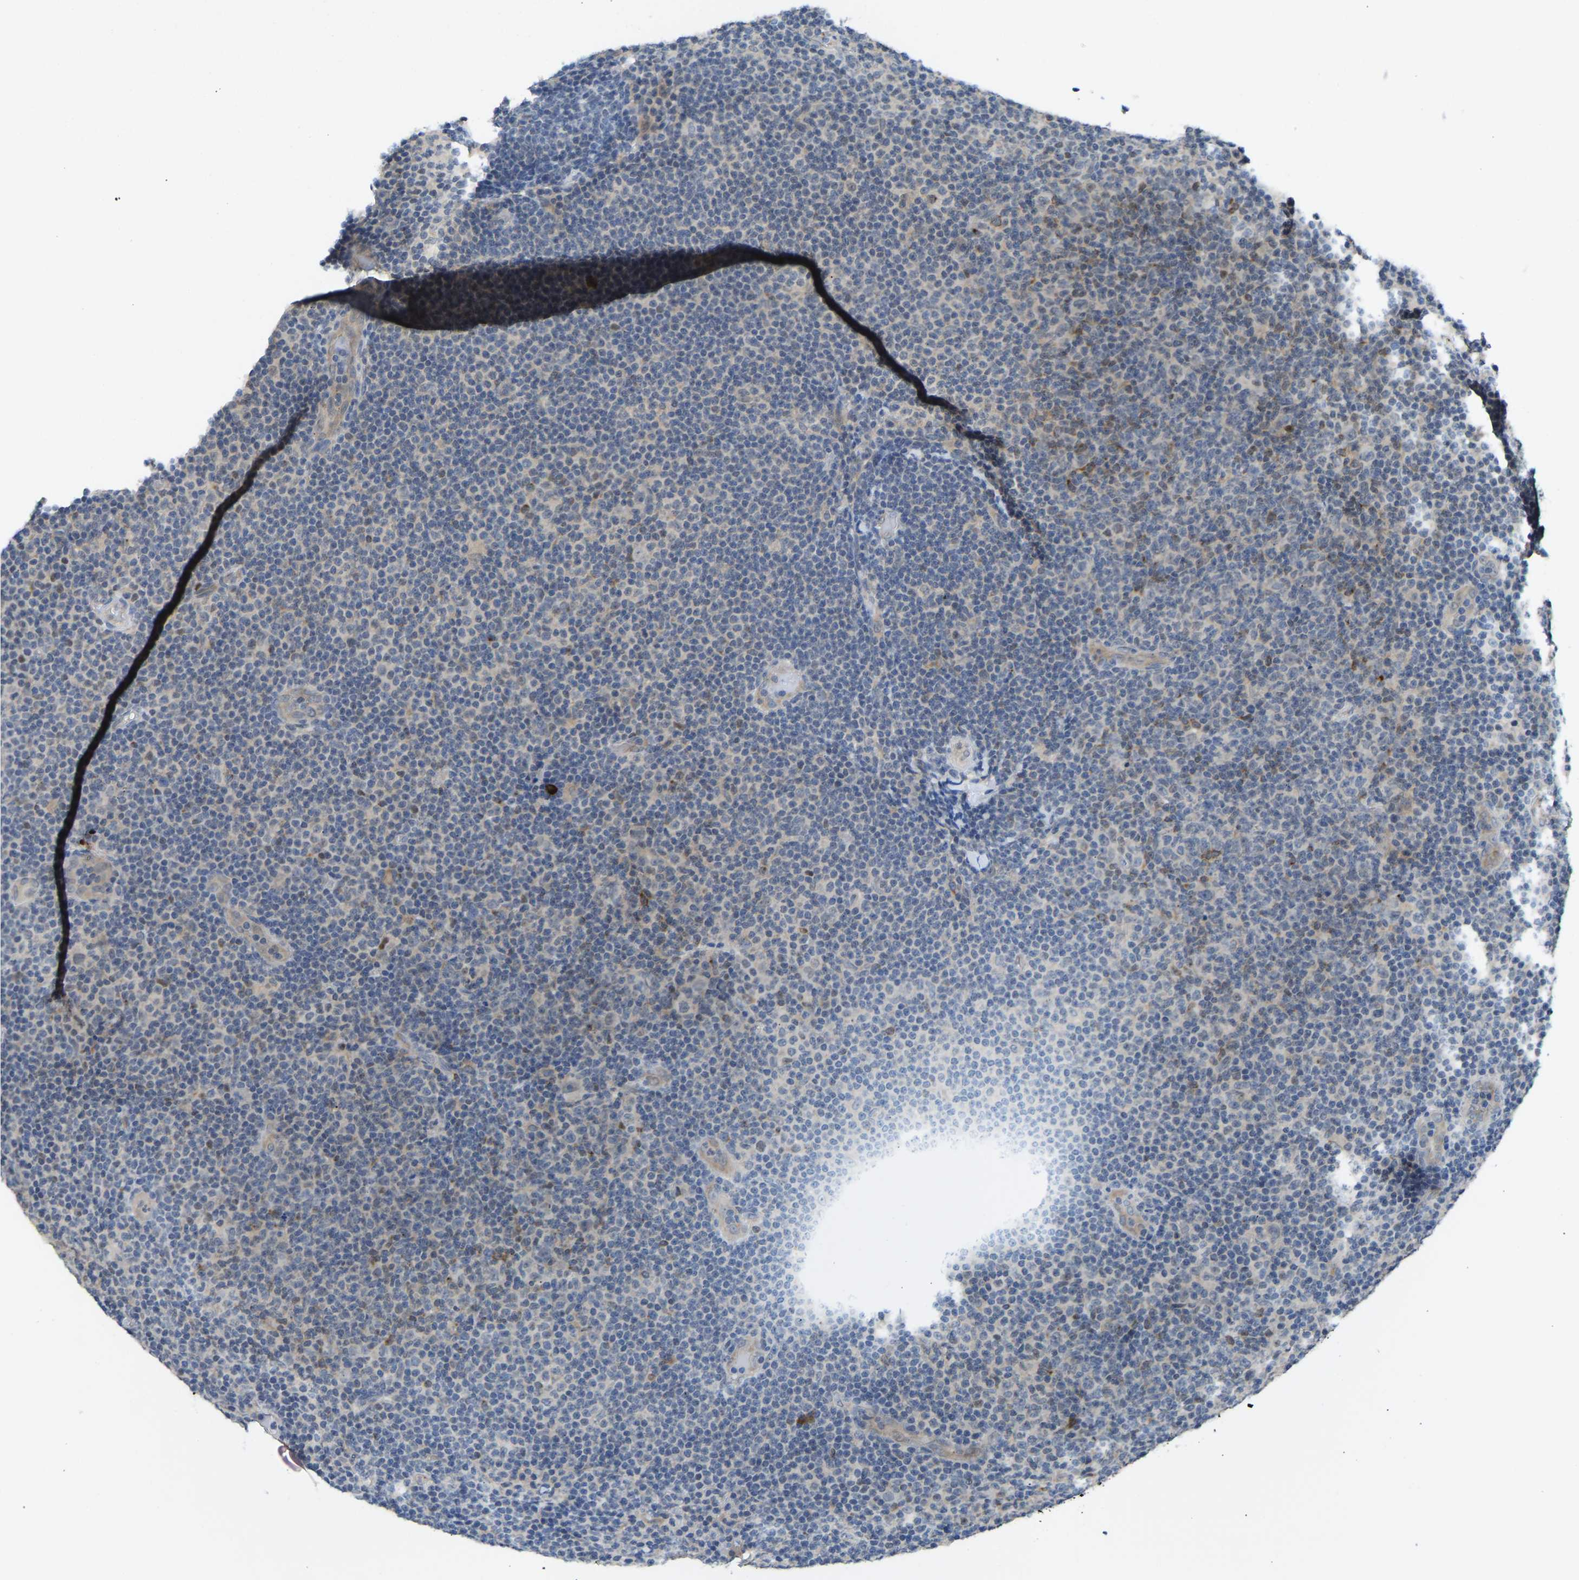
{"staining": {"intensity": "weak", "quantity": "<25%", "location": "nuclear"}, "tissue": "lymphoma", "cell_type": "Tumor cells", "image_type": "cancer", "snomed": [{"axis": "morphology", "description": "Malignant lymphoma, non-Hodgkin's type, Low grade"}, {"axis": "topography", "description": "Lymph node"}], "caption": "DAB immunohistochemical staining of lymphoma reveals no significant positivity in tumor cells. Nuclei are stained in blue.", "gene": "ZNF251", "patient": {"sex": "male", "age": 83}}